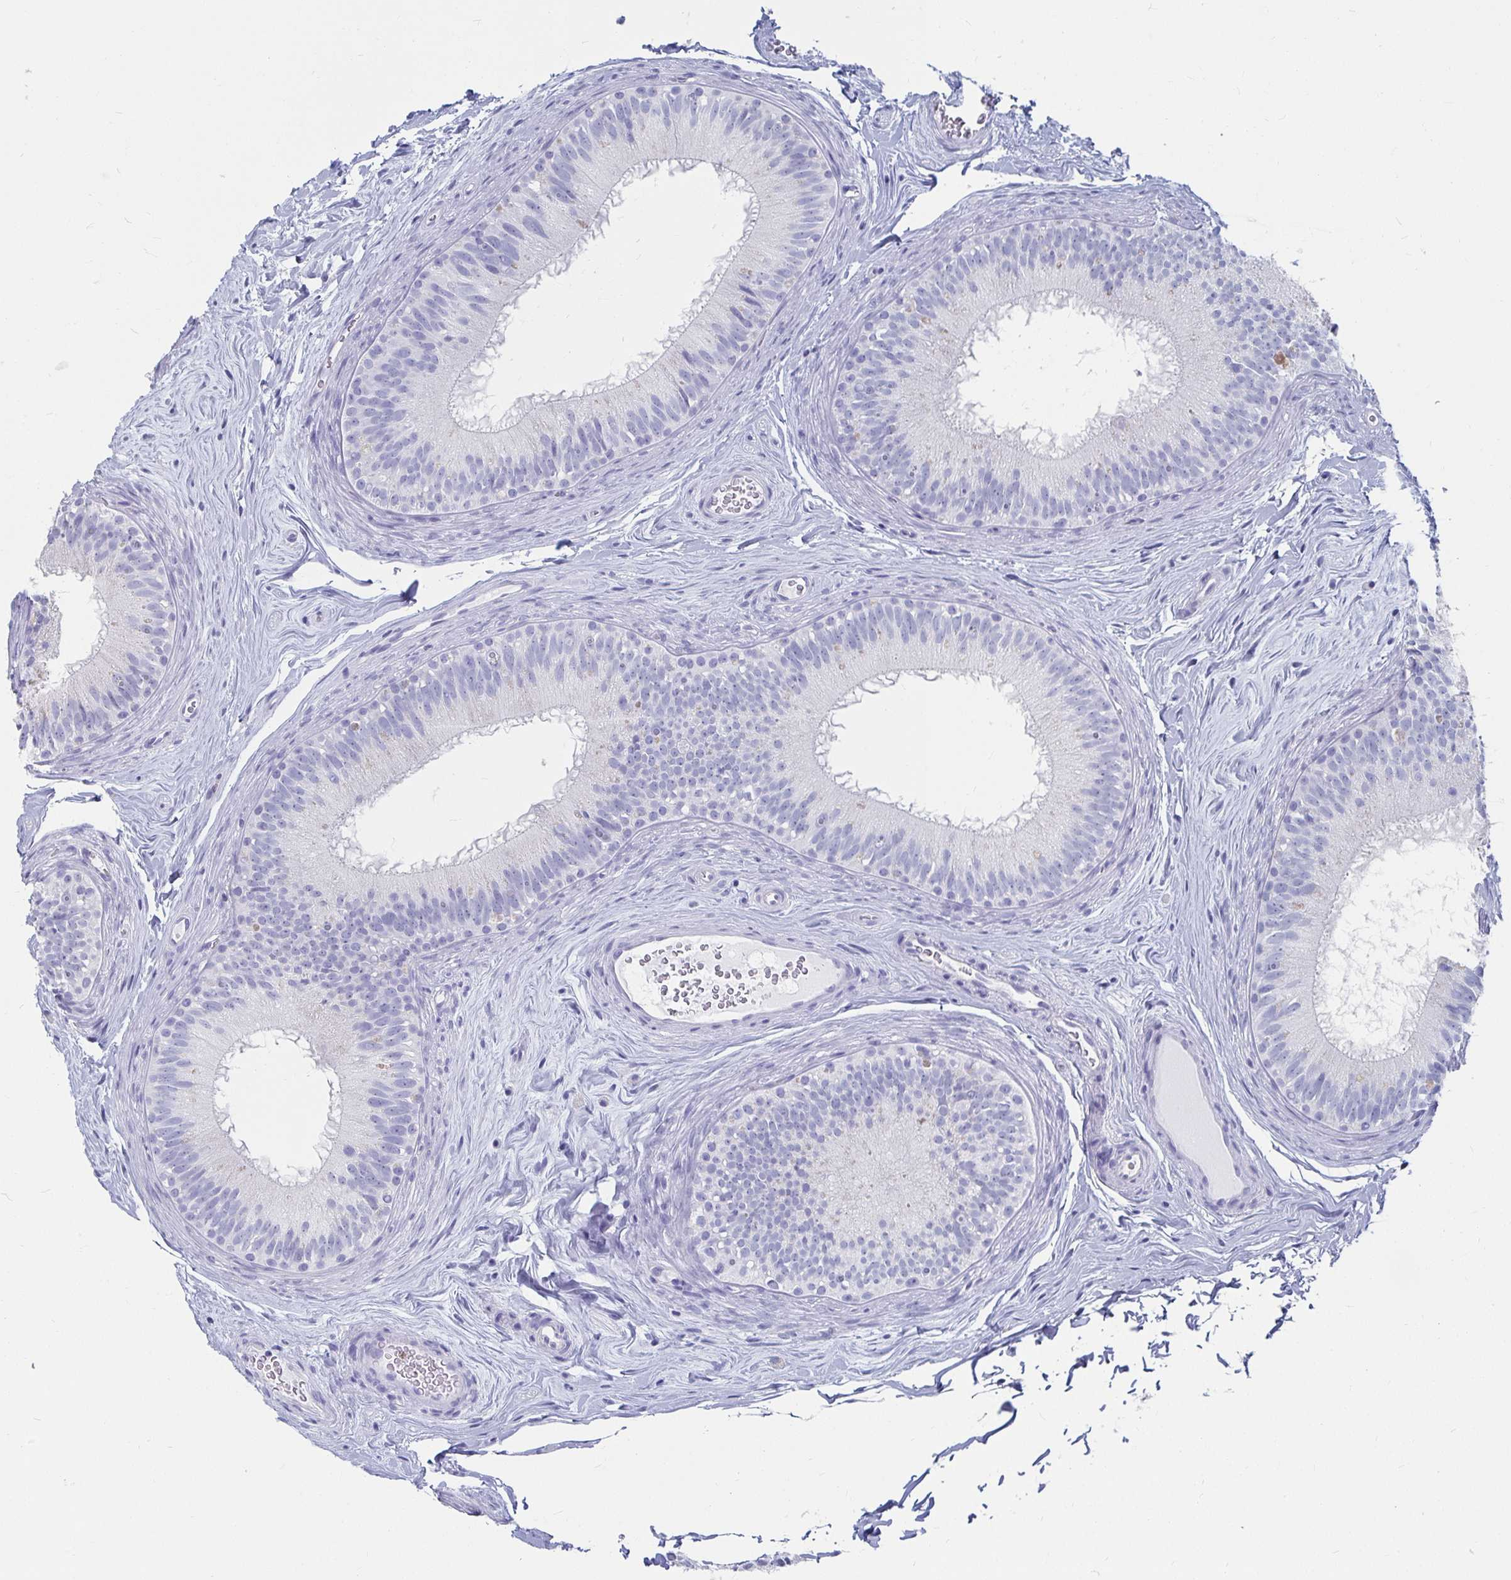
{"staining": {"intensity": "negative", "quantity": "none", "location": "none"}, "tissue": "epididymis", "cell_type": "Glandular cells", "image_type": "normal", "snomed": [{"axis": "morphology", "description": "Normal tissue, NOS"}, {"axis": "topography", "description": "Epididymis"}], "caption": "Immunohistochemistry photomicrograph of normal epididymis: epididymis stained with DAB (3,3'-diaminobenzidine) shows no significant protein positivity in glandular cells.", "gene": "CA9", "patient": {"sex": "male", "age": 44}}